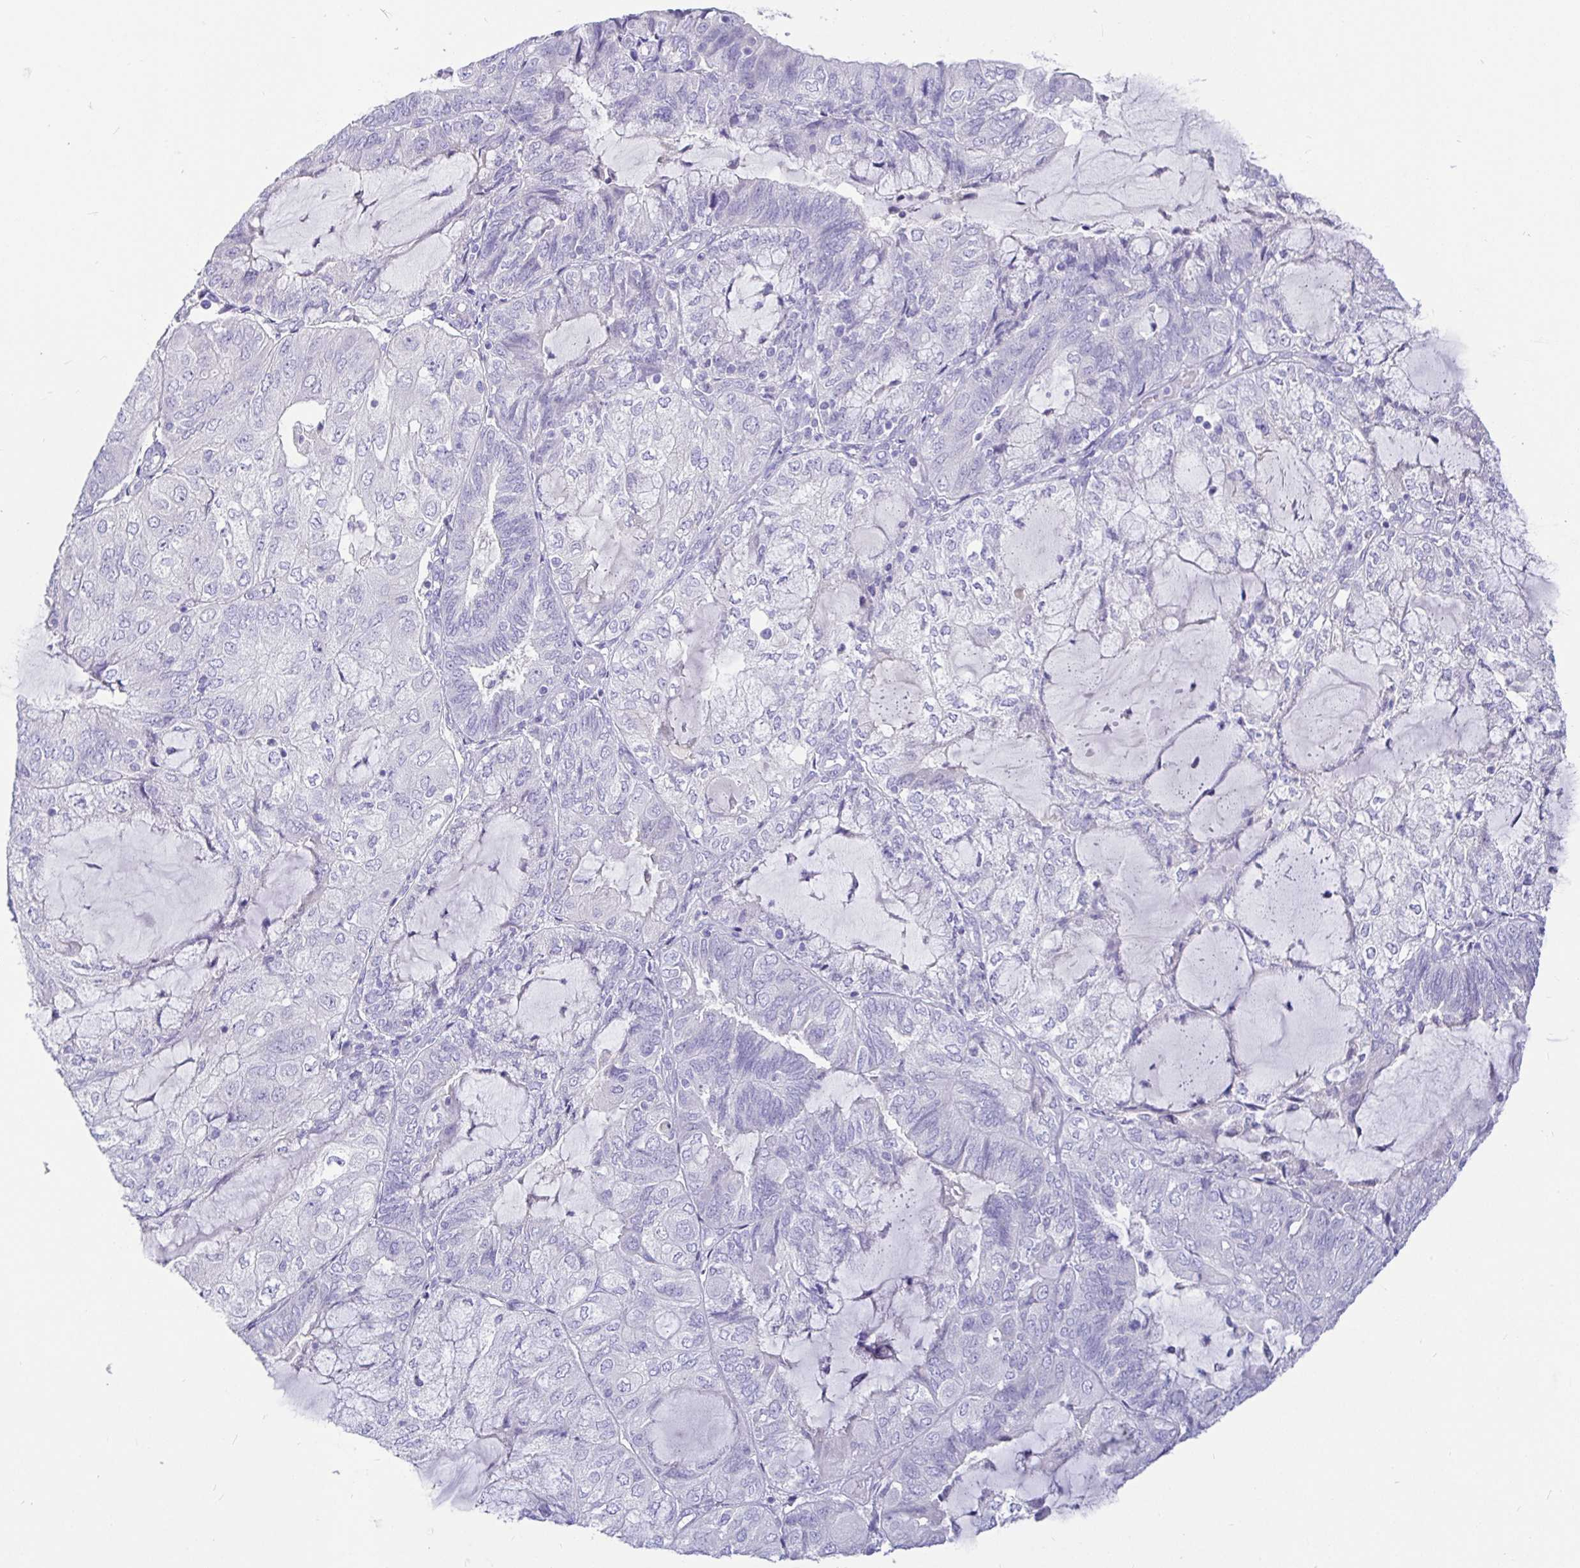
{"staining": {"intensity": "negative", "quantity": "none", "location": "none"}, "tissue": "endometrial cancer", "cell_type": "Tumor cells", "image_type": "cancer", "snomed": [{"axis": "morphology", "description": "Adenocarcinoma, NOS"}, {"axis": "topography", "description": "Endometrium"}], "caption": "Tumor cells are negative for brown protein staining in adenocarcinoma (endometrial). (DAB IHC visualized using brightfield microscopy, high magnification).", "gene": "TPTE", "patient": {"sex": "female", "age": 81}}